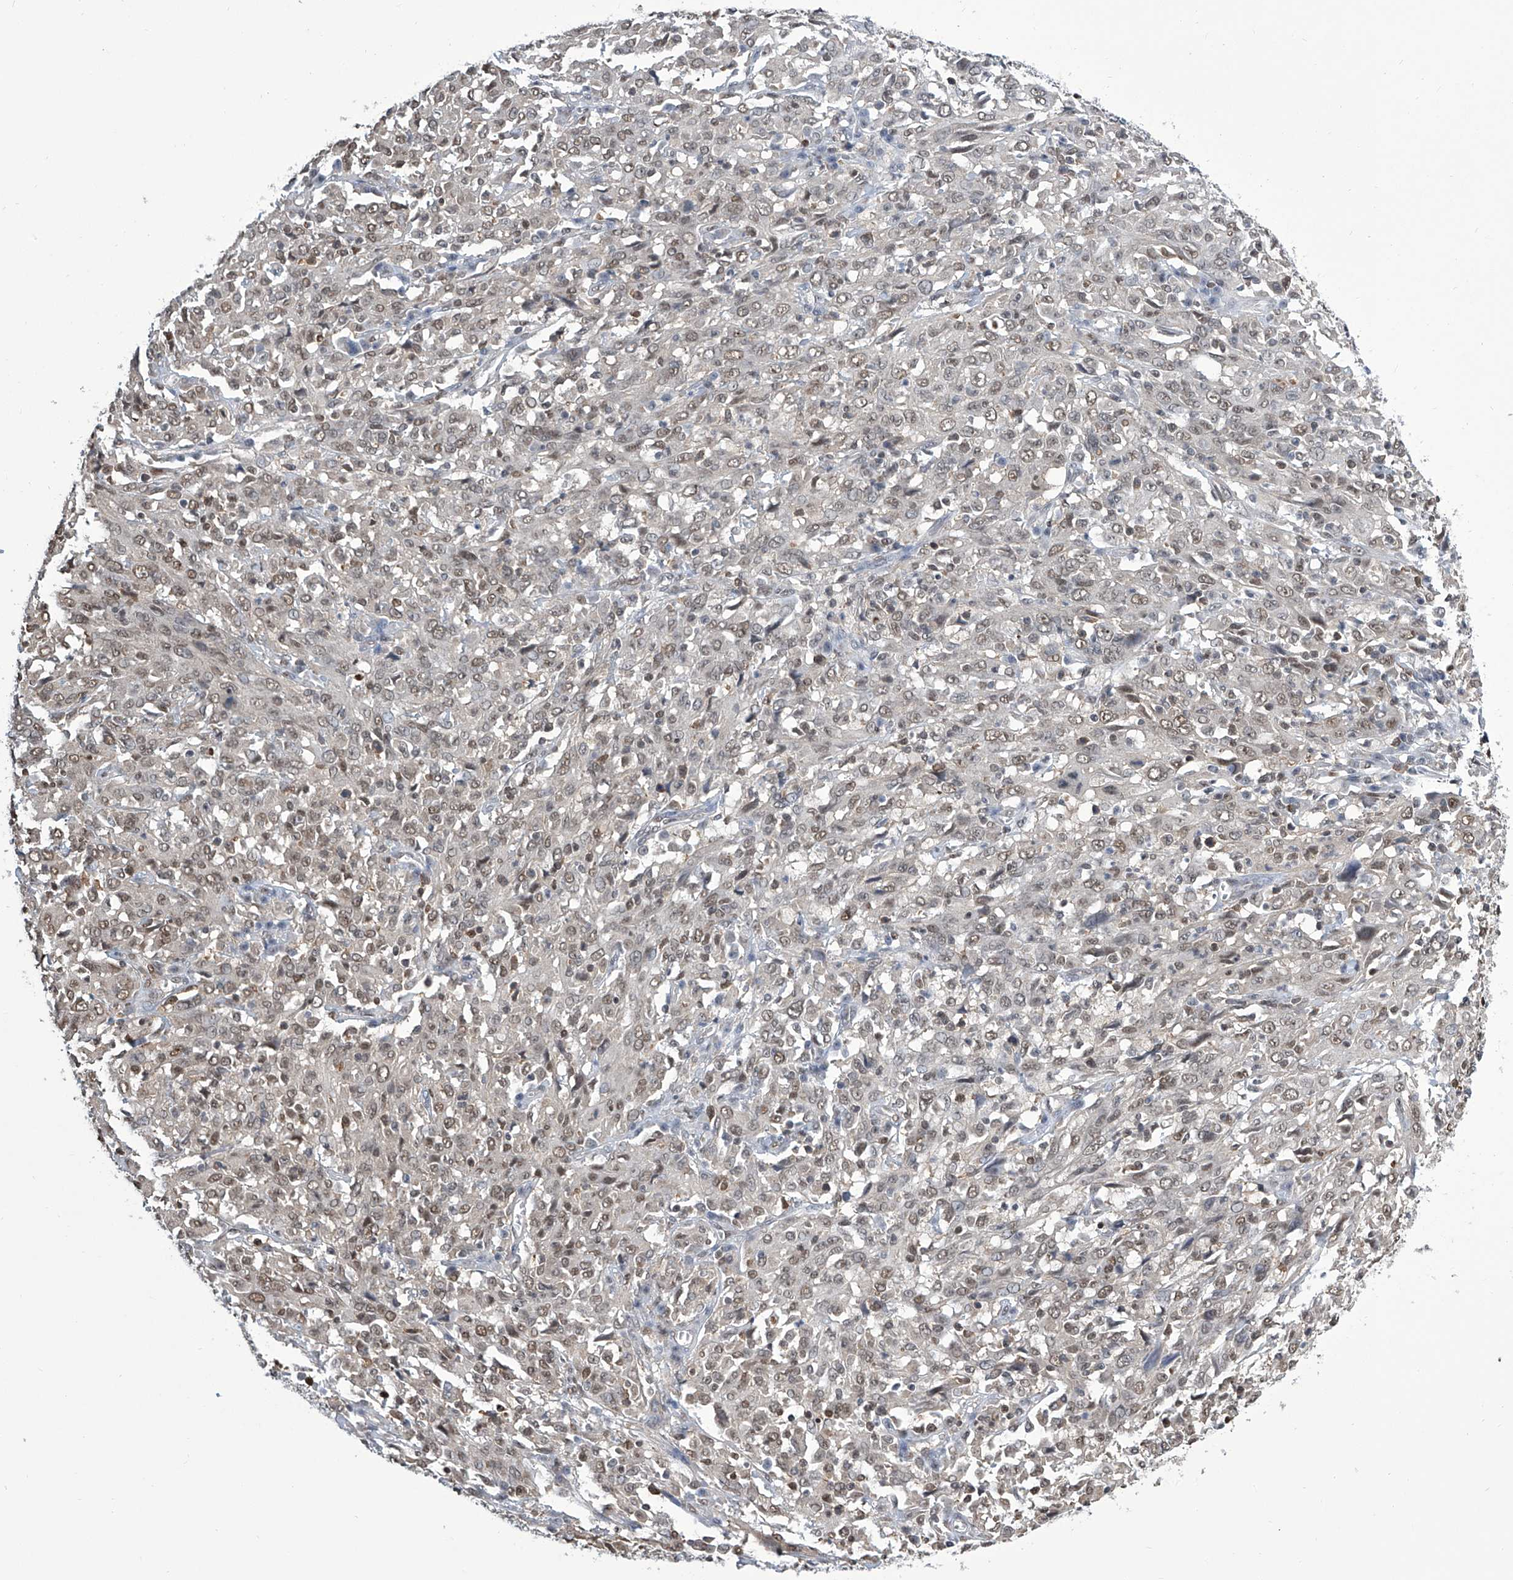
{"staining": {"intensity": "weak", "quantity": ">75%", "location": "nuclear"}, "tissue": "cervical cancer", "cell_type": "Tumor cells", "image_type": "cancer", "snomed": [{"axis": "morphology", "description": "Squamous cell carcinoma, NOS"}, {"axis": "topography", "description": "Cervix"}], "caption": "Protein staining of cervical squamous cell carcinoma tissue exhibits weak nuclear positivity in approximately >75% of tumor cells.", "gene": "SREBF2", "patient": {"sex": "female", "age": 46}}